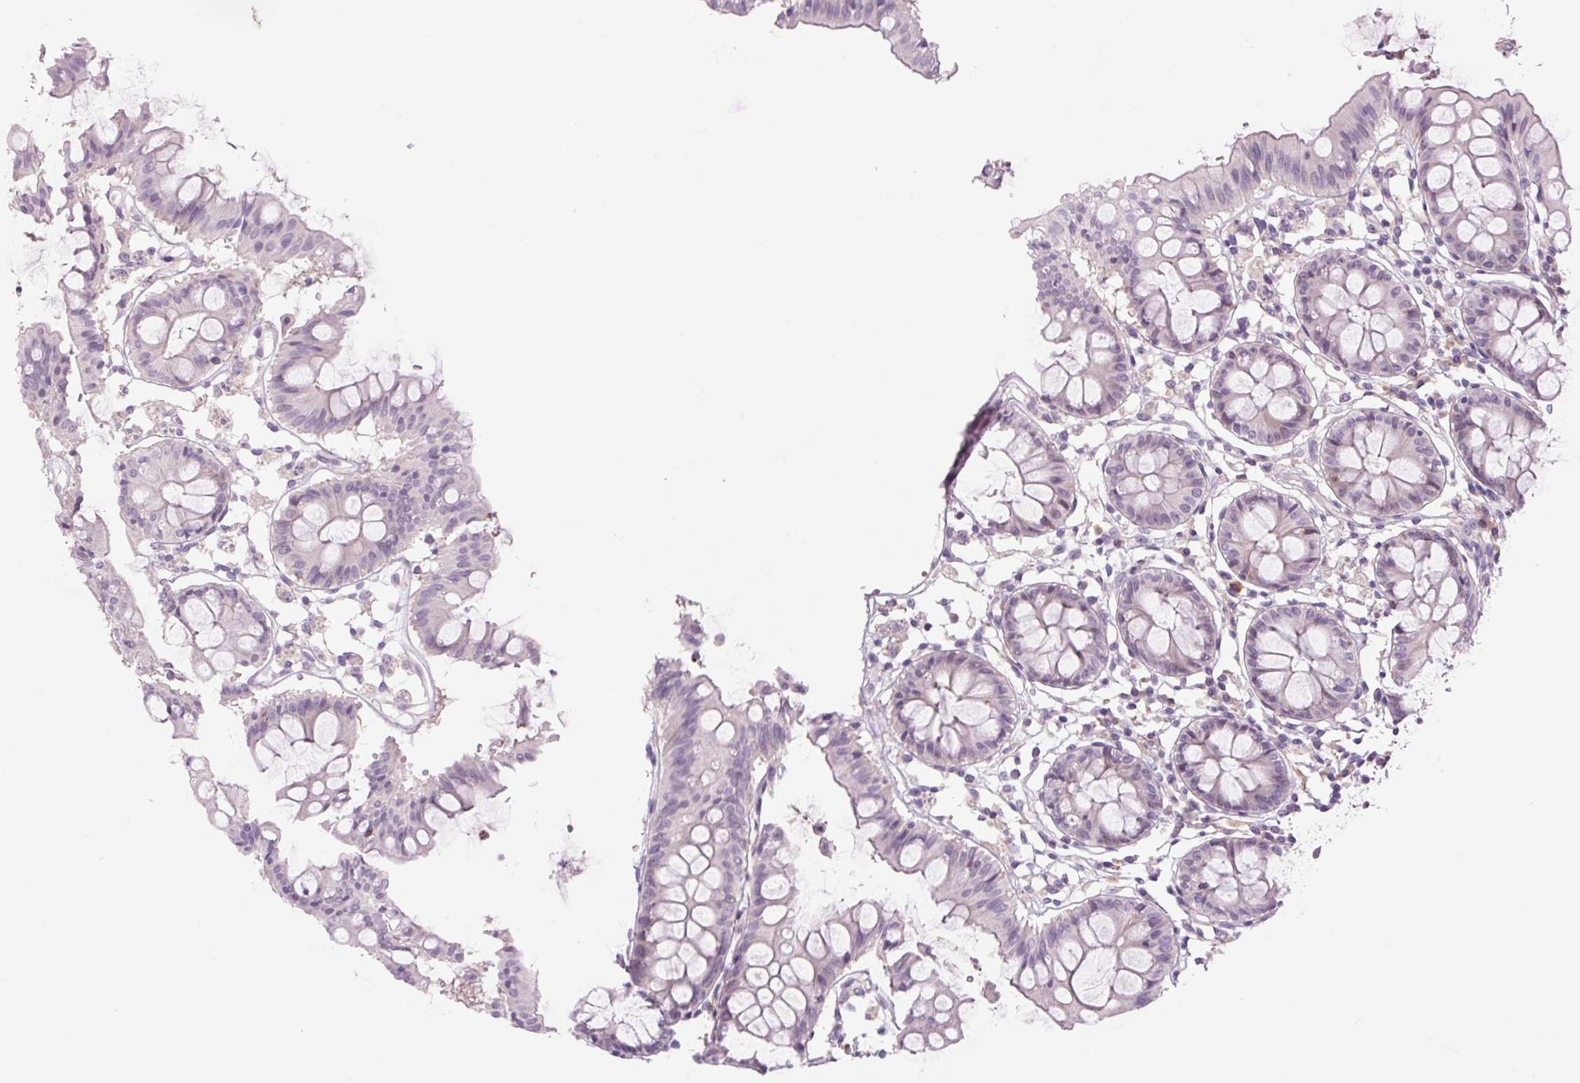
{"staining": {"intensity": "negative", "quantity": "none", "location": "none"}, "tissue": "colon", "cell_type": "Endothelial cells", "image_type": "normal", "snomed": [{"axis": "morphology", "description": "Normal tissue, NOS"}, {"axis": "topography", "description": "Colon"}], "caption": "Image shows no protein positivity in endothelial cells of normal colon.", "gene": "TMEM100", "patient": {"sex": "female", "age": 84}}